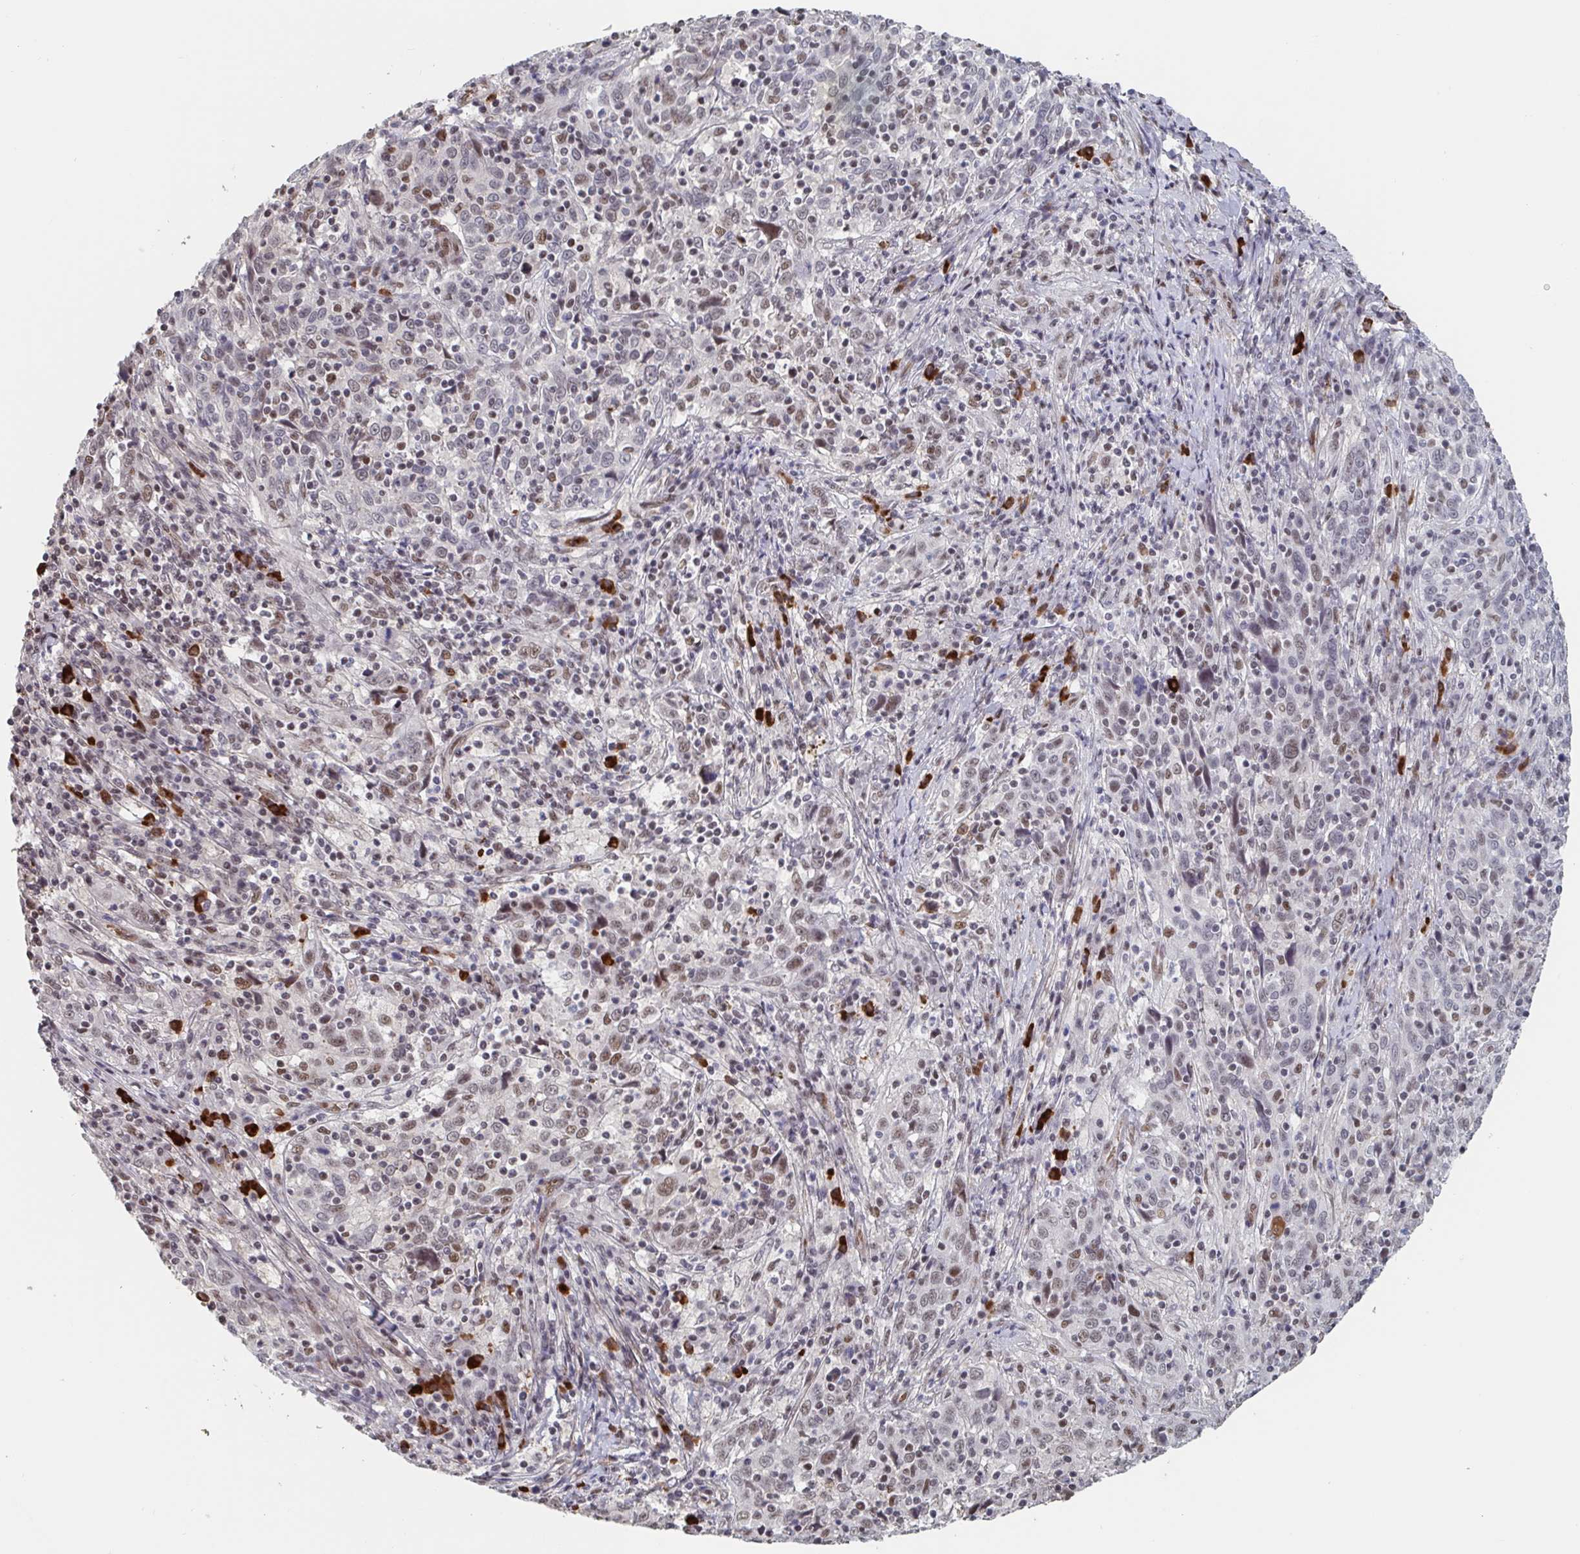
{"staining": {"intensity": "moderate", "quantity": ">75%", "location": "nuclear"}, "tissue": "cervical cancer", "cell_type": "Tumor cells", "image_type": "cancer", "snomed": [{"axis": "morphology", "description": "Squamous cell carcinoma, NOS"}, {"axis": "topography", "description": "Cervix"}], "caption": "Immunohistochemical staining of squamous cell carcinoma (cervical) exhibits moderate nuclear protein positivity in about >75% of tumor cells.", "gene": "BCL7B", "patient": {"sex": "female", "age": 46}}